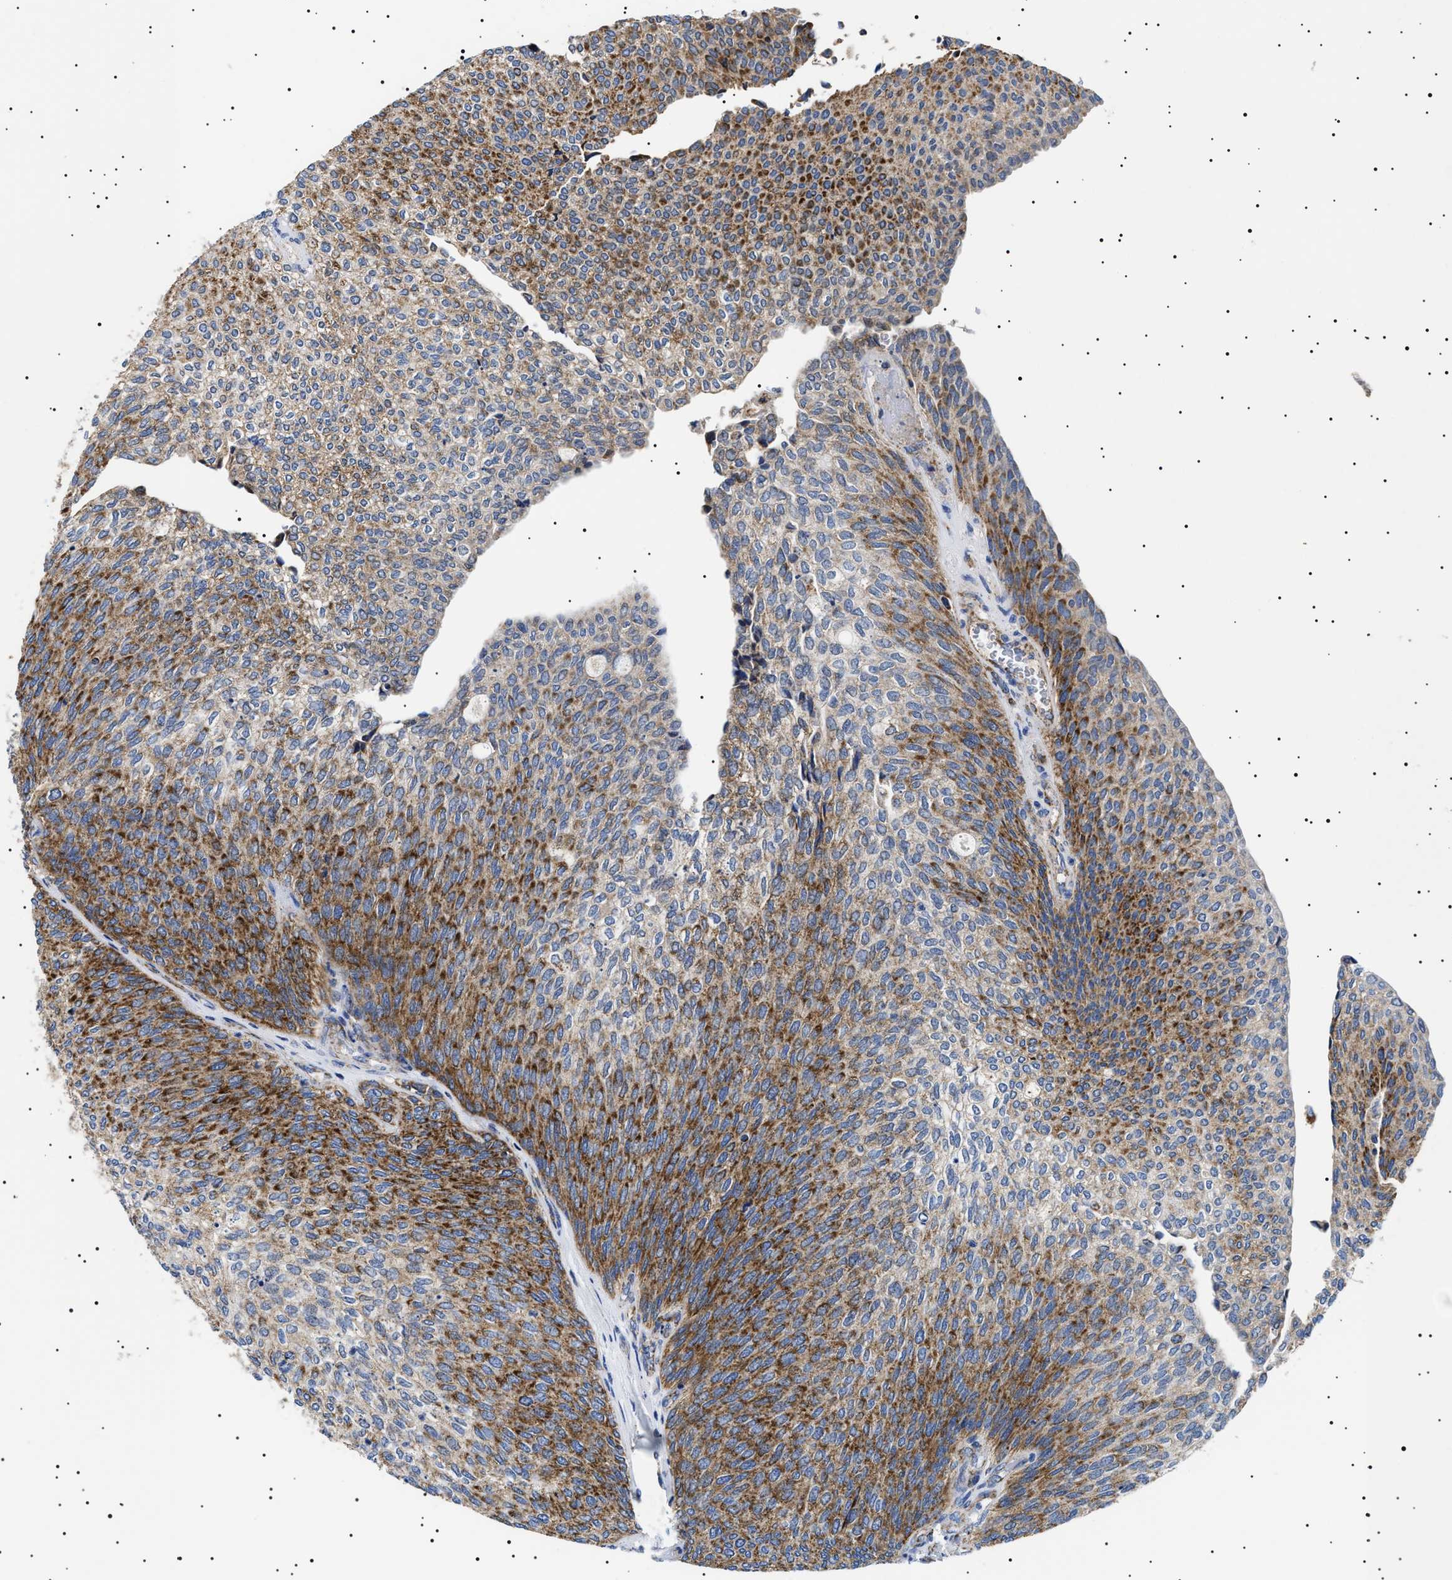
{"staining": {"intensity": "strong", "quantity": "25%-75%", "location": "cytoplasmic/membranous"}, "tissue": "urothelial cancer", "cell_type": "Tumor cells", "image_type": "cancer", "snomed": [{"axis": "morphology", "description": "Urothelial carcinoma, Low grade"}, {"axis": "topography", "description": "Urinary bladder"}], "caption": "Urothelial carcinoma (low-grade) stained with IHC exhibits strong cytoplasmic/membranous positivity in approximately 25%-75% of tumor cells. Nuclei are stained in blue.", "gene": "CHRDL2", "patient": {"sex": "female", "age": 79}}